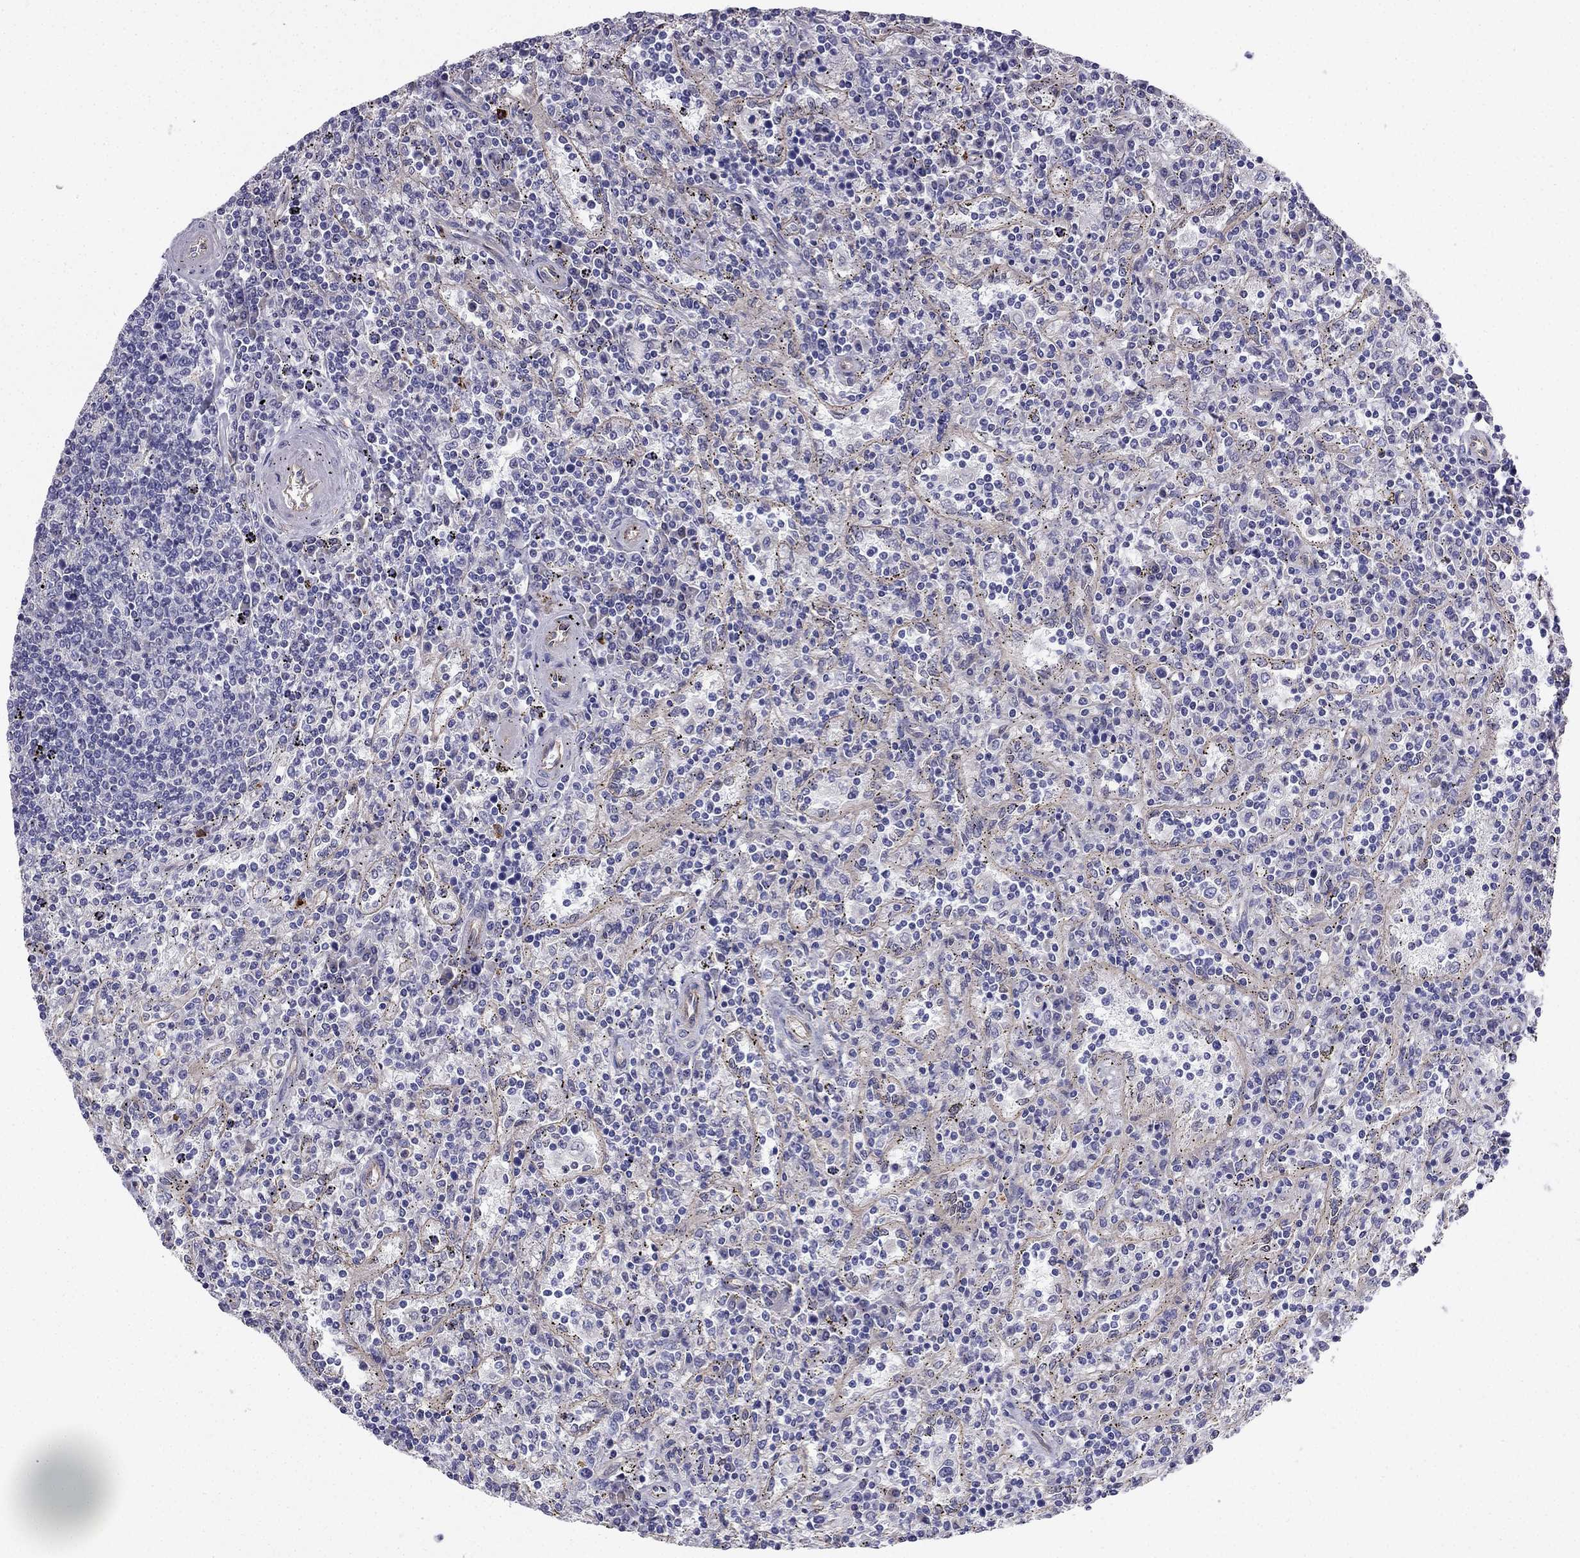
{"staining": {"intensity": "negative", "quantity": "none", "location": "none"}, "tissue": "lymphoma", "cell_type": "Tumor cells", "image_type": "cancer", "snomed": [{"axis": "morphology", "description": "Malignant lymphoma, non-Hodgkin's type, Low grade"}, {"axis": "topography", "description": "Lymph node"}], "caption": "High magnification brightfield microscopy of malignant lymphoma, non-Hodgkin's type (low-grade) stained with DAB (brown) and counterstained with hematoxylin (blue): tumor cells show no significant expression.", "gene": "ENOX1", "patient": {"sex": "male", "age": 52}}